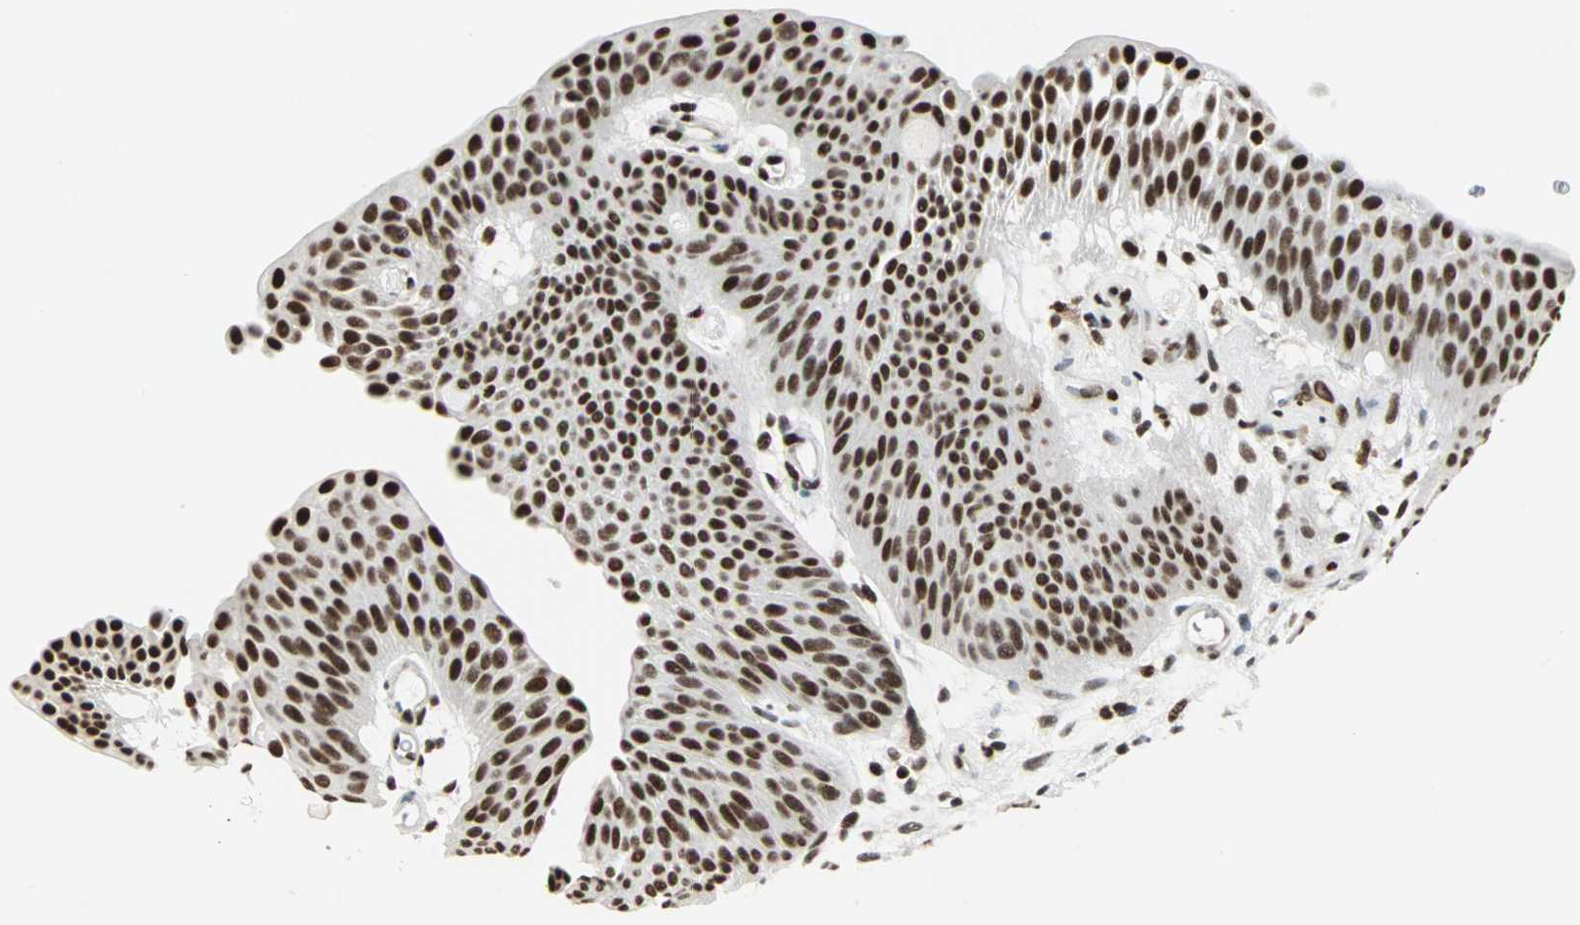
{"staining": {"intensity": "strong", "quantity": ">75%", "location": "nuclear"}, "tissue": "urothelial cancer", "cell_type": "Tumor cells", "image_type": "cancer", "snomed": [{"axis": "morphology", "description": "Urothelial carcinoma, Low grade"}, {"axis": "topography", "description": "Urinary bladder"}], "caption": "Urothelial cancer stained with a protein marker demonstrates strong staining in tumor cells.", "gene": "XRCC4", "patient": {"sex": "female", "age": 60}}